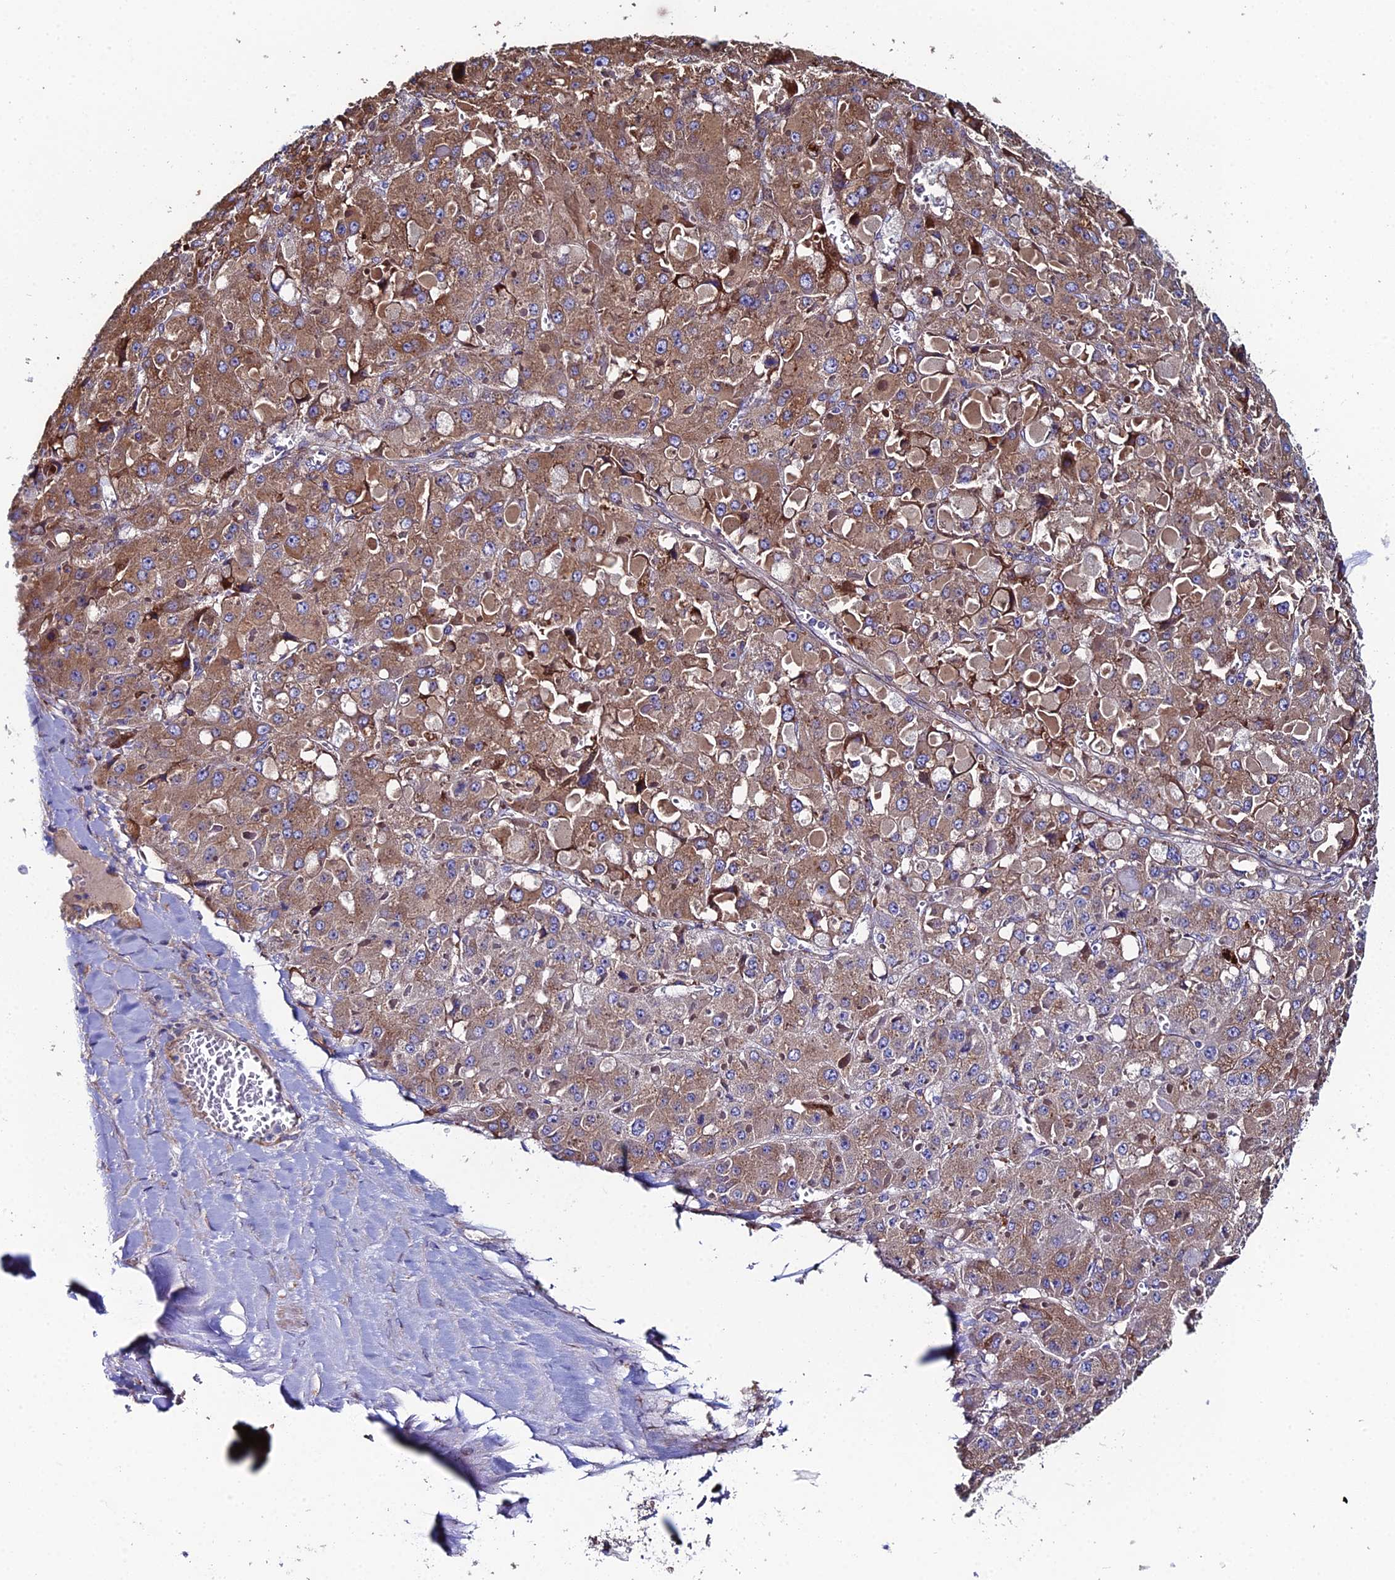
{"staining": {"intensity": "moderate", "quantity": ">75%", "location": "cytoplasmic/membranous"}, "tissue": "liver cancer", "cell_type": "Tumor cells", "image_type": "cancer", "snomed": [{"axis": "morphology", "description": "Carcinoma, Hepatocellular, NOS"}, {"axis": "topography", "description": "Liver"}], "caption": "Liver hepatocellular carcinoma stained with a protein marker displays moderate staining in tumor cells.", "gene": "CLCN3", "patient": {"sex": "female", "age": 73}}